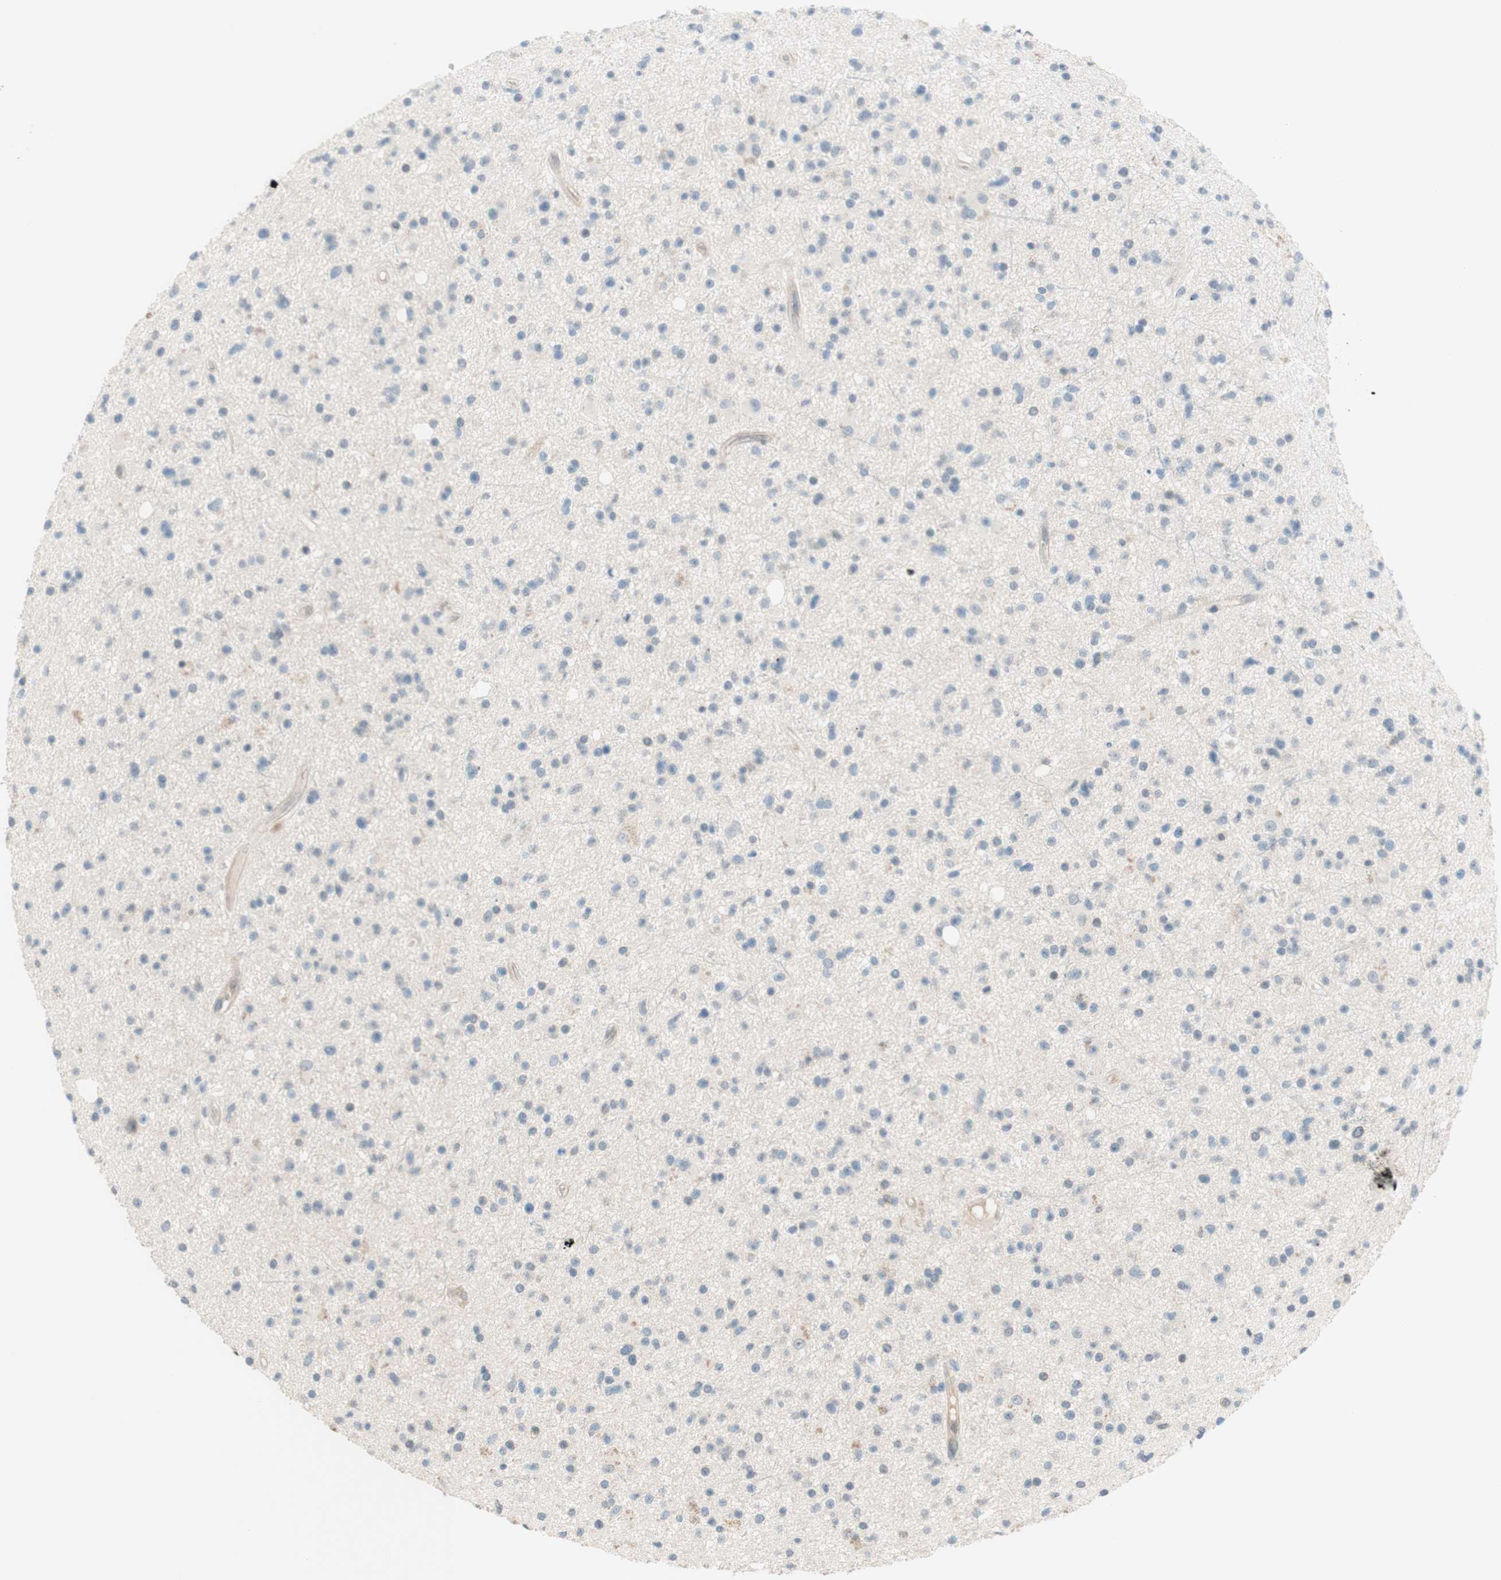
{"staining": {"intensity": "negative", "quantity": "none", "location": "none"}, "tissue": "glioma", "cell_type": "Tumor cells", "image_type": "cancer", "snomed": [{"axis": "morphology", "description": "Glioma, malignant, High grade"}, {"axis": "topography", "description": "Brain"}], "caption": "Glioma was stained to show a protein in brown. There is no significant positivity in tumor cells.", "gene": "JPH1", "patient": {"sex": "male", "age": 33}}